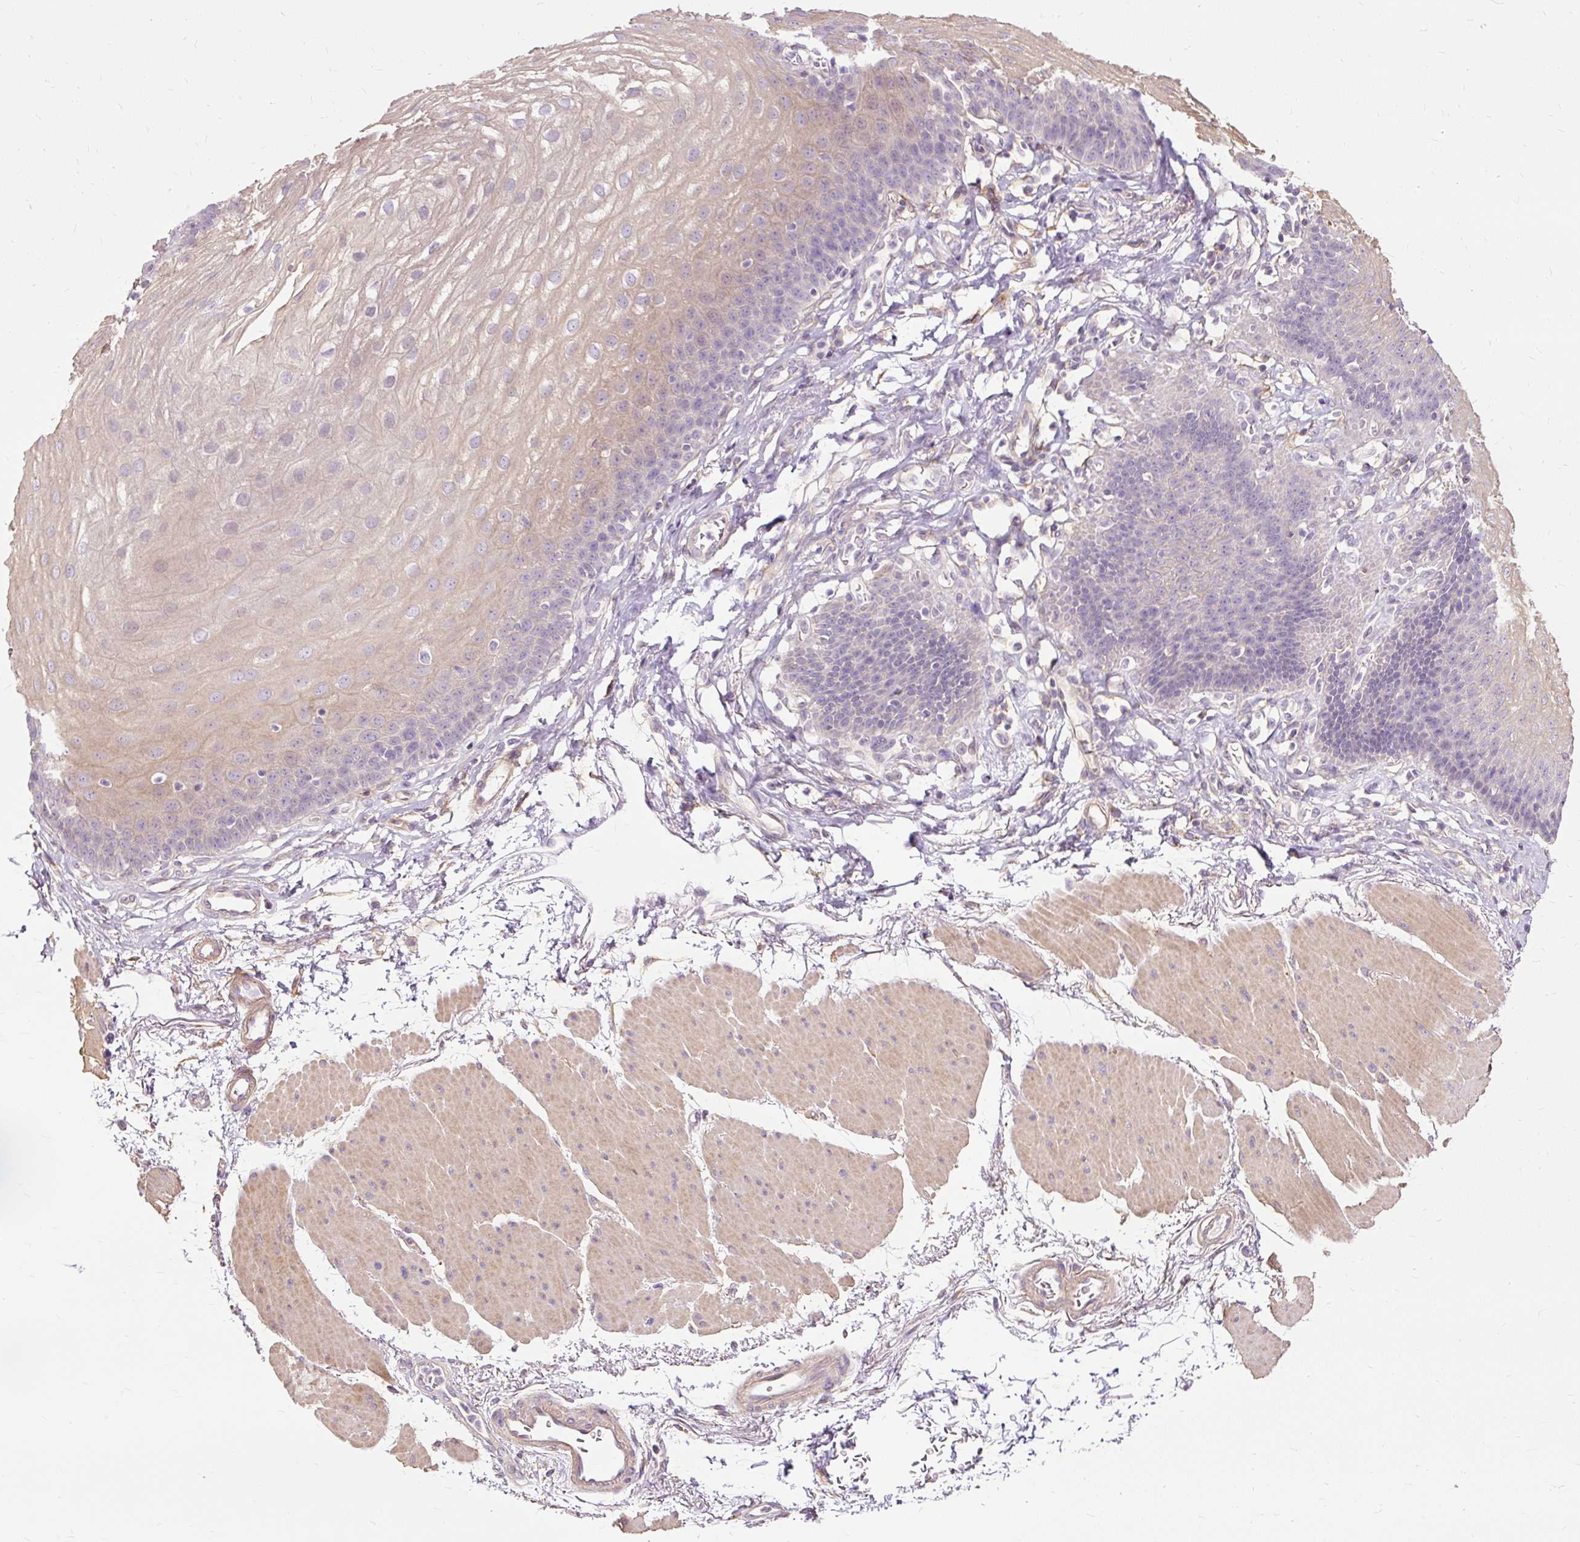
{"staining": {"intensity": "negative", "quantity": "none", "location": "none"}, "tissue": "esophagus", "cell_type": "Squamous epithelial cells", "image_type": "normal", "snomed": [{"axis": "morphology", "description": "Normal tissue, NOS"}, {"axis": "topography", "description": "Esophagus"}], "caption": "Protein analysis of unremarkable esophagus shows no significant positivity in squamous epithelial cells.", "gene": "TSPAN8", "patient": {"sex": "female", "age": 81}}